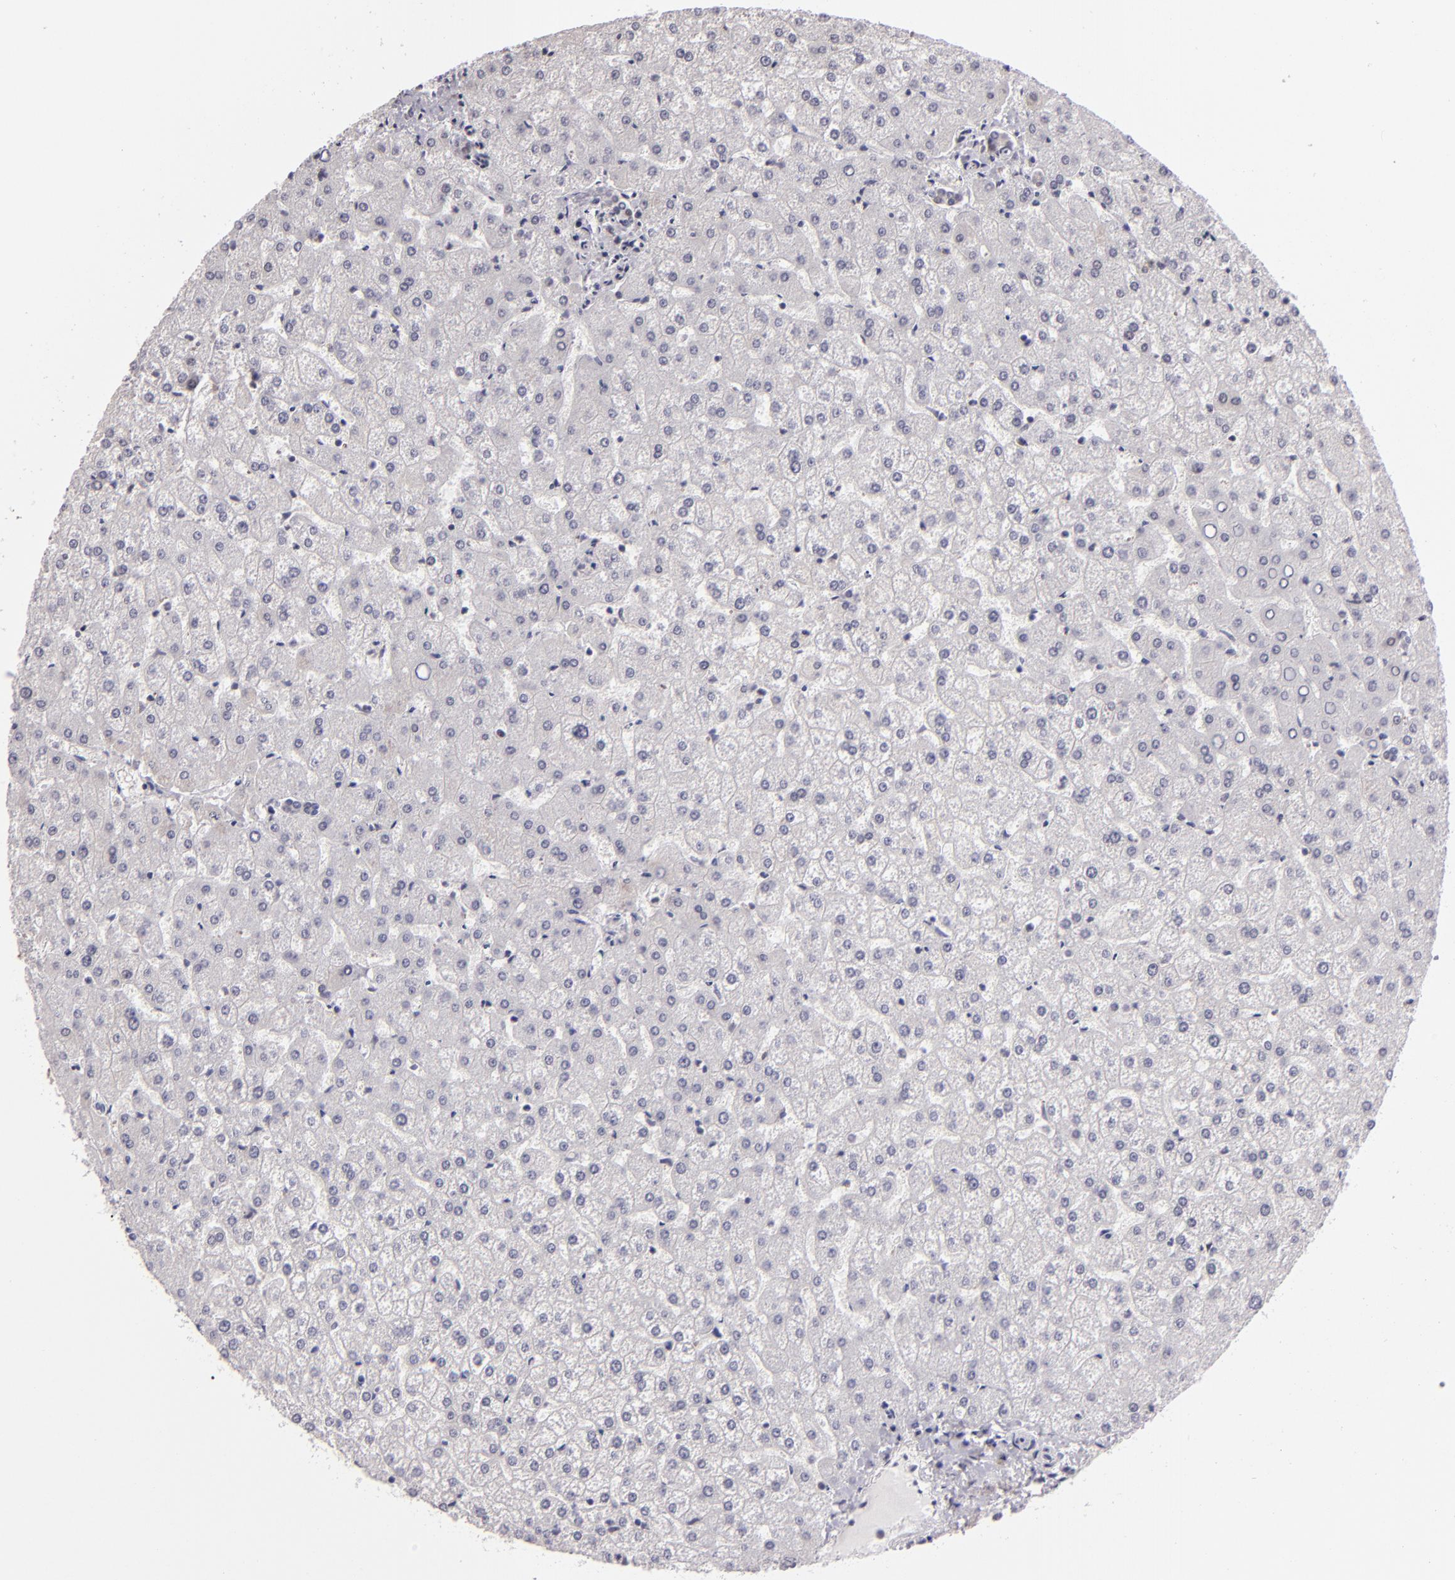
{"staining": {"intensity": "weak", "quantity": "<25%", "location": "nuclear"}, "tissue": "liver", "cell_type": "Cholangiocytes", "image_type": "normal", "snomed": [{"axis": "morphology", "description": "Normal tissue, NOS"}, {"axis": "topography", "description": "Liver"}], "caption": "IHC photomicrograph of unremarkable liver: human liver stained with DAB exhibits no significant protein expression in cholangiocytes.", "gene": "BRD8", "patient": {"sex": "female", "age": 32}}